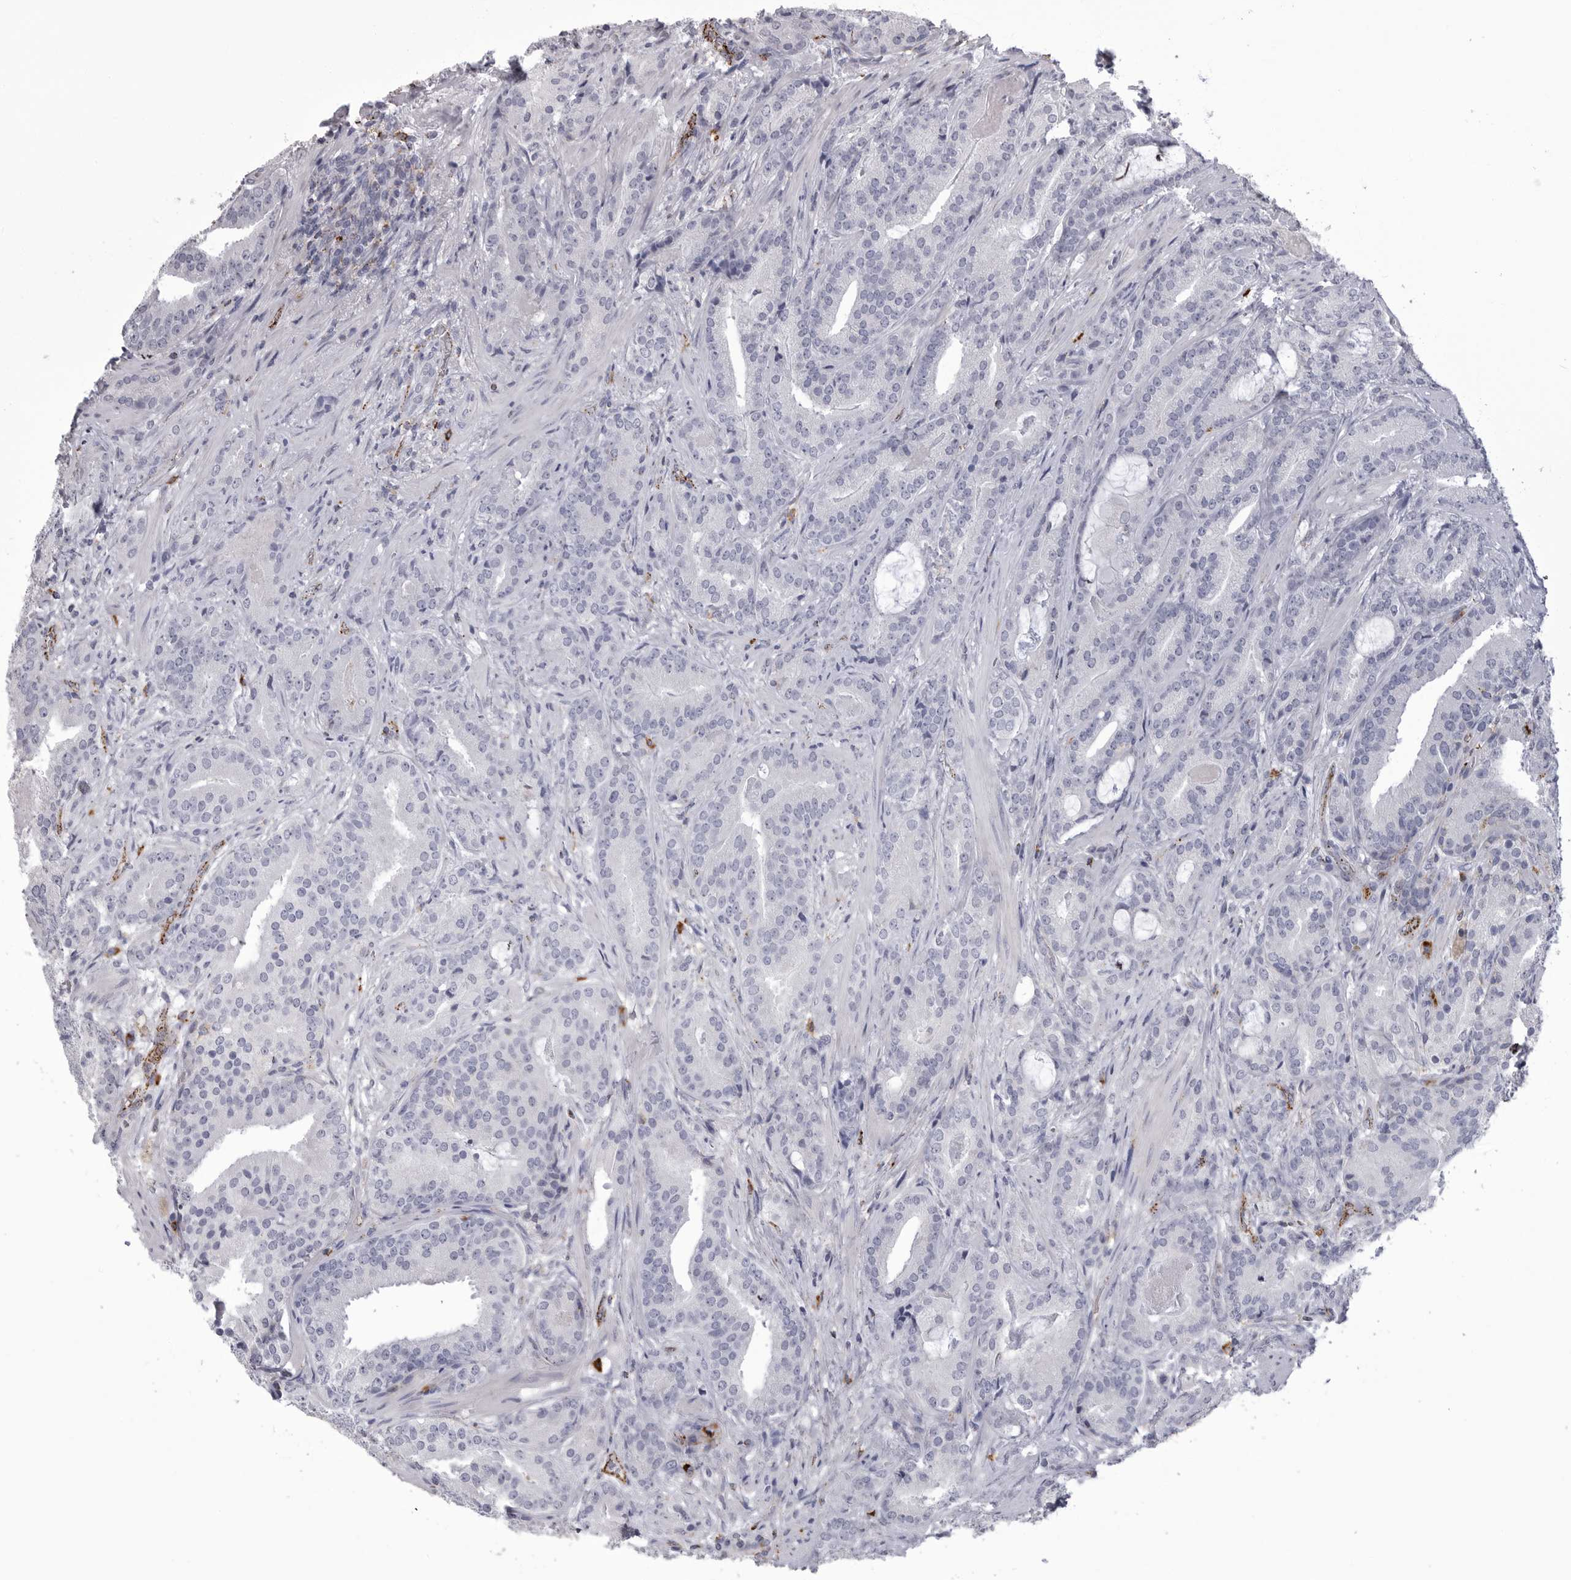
{"staining": {"intensity": "negative", "quantity": "none", "location": "none"}, "tissue": "prostate cancer", "cell_type": "Tumor cells", "image_type": "cancer", "snomed": [{"axis": "morphology", "description": "Adenocarcinoma, Low grade"}, {"axis": "topography", "description": "Prostate"}], "caption": "Immunohistochemical staining of low-grade adenocarcinoma (prostate) shows no significant positivity in tumor cells. (DAB IHC with hematoxylin counter stain).", "gene": "PSPN", "patient": {"sex": "male", "age": 67}}